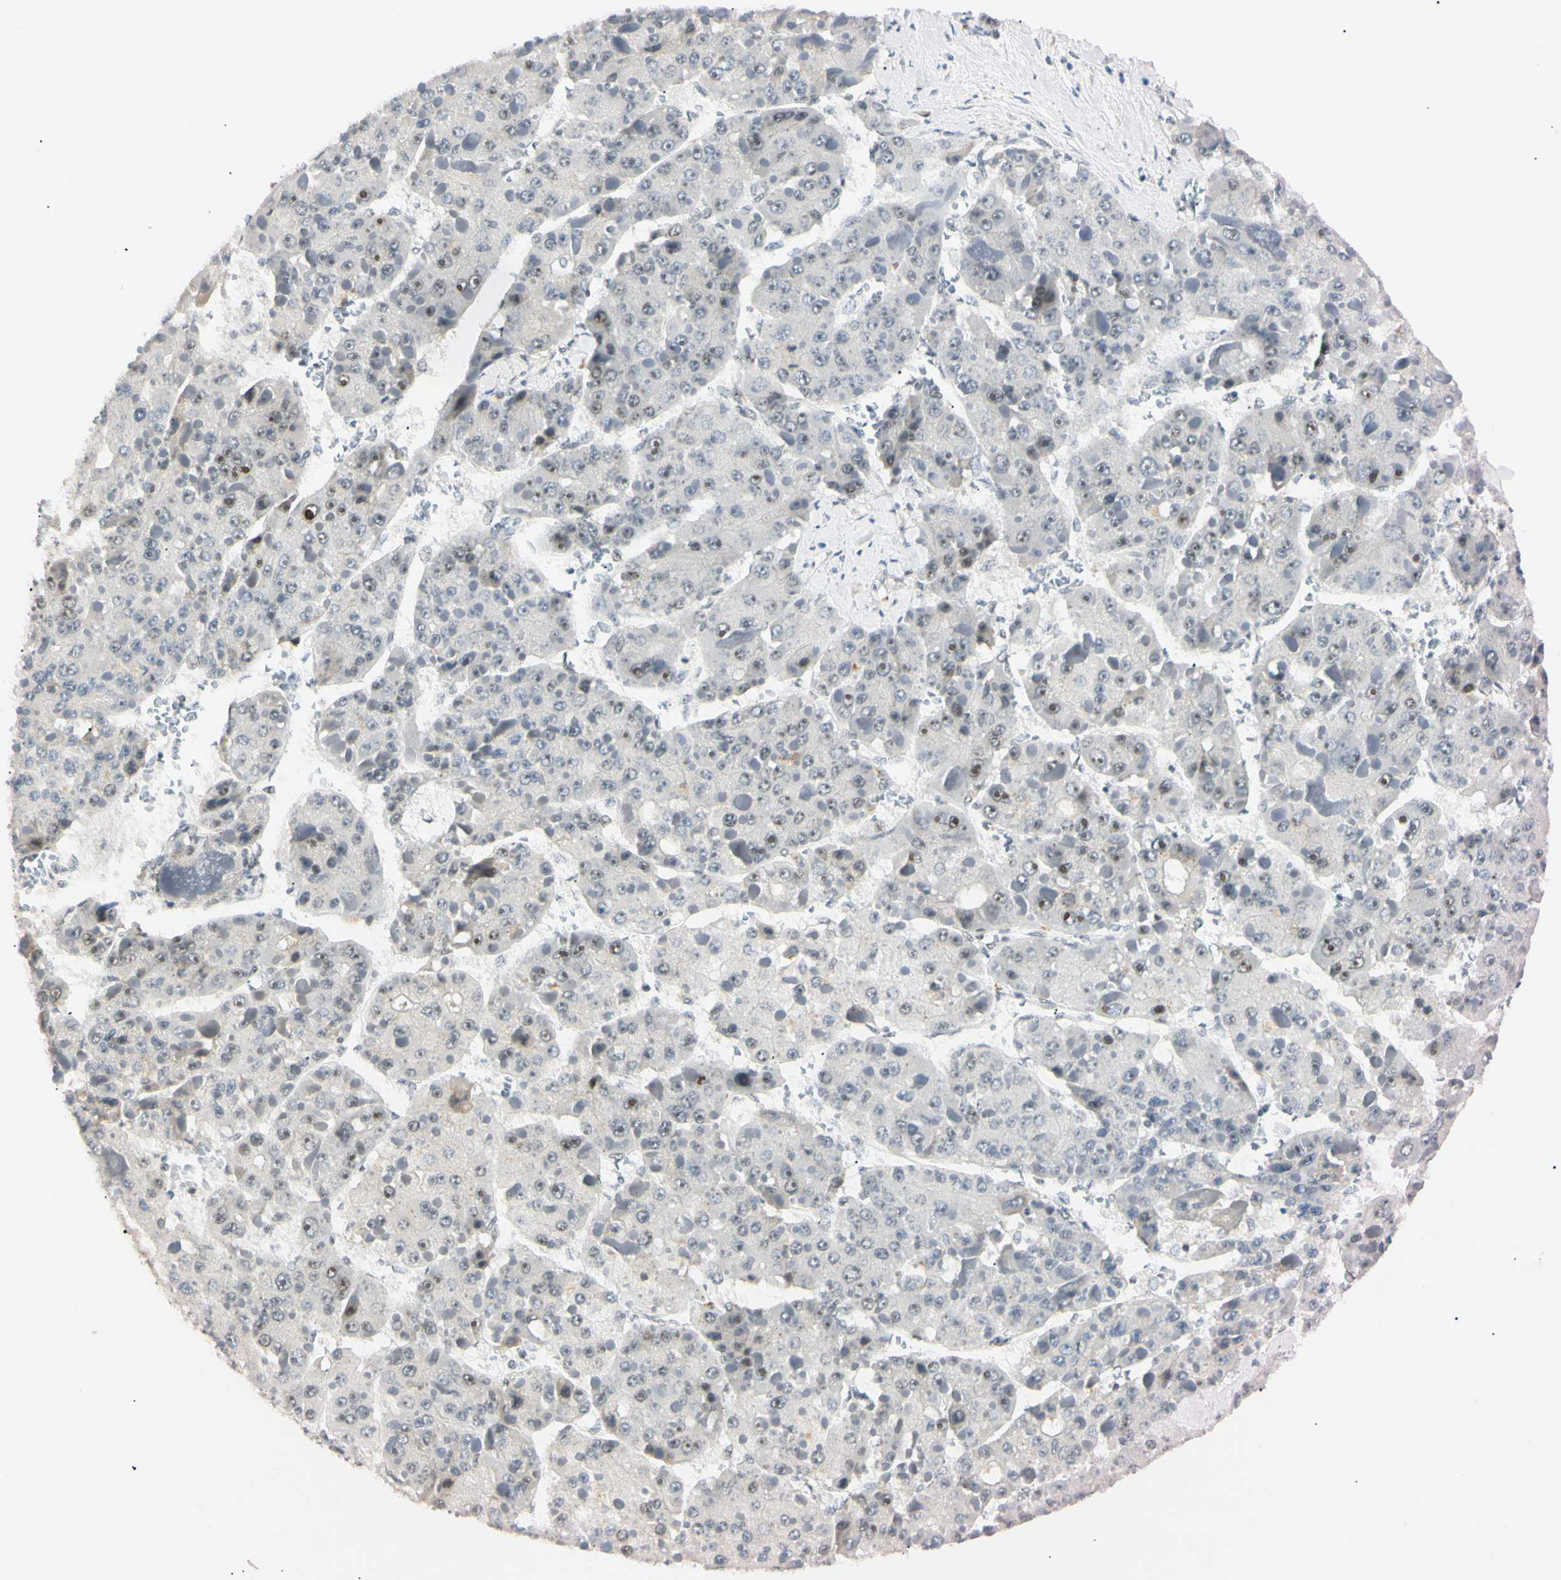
{"staining": {"intensity": "weak", "quantity": "<25%", "location": "nuclear"}, "tissue": "liver cancer", "cell_type": "Tumor cells", "image_type": "cancer", "snomed": [{"axis": "morphology", "description": "Carcinoma, Hepatocellular, NOS"}, {"axis": "topography", "description": "Liver"}], "caption": "Immunohistochemical staining of human hepatocellular carcinoma (liver) demonstrates no significant expression in tumor cells. (DAB IHC, high magnification).", "gene": "ZNF134", "patient": {"sex": "female", "age": 73}}